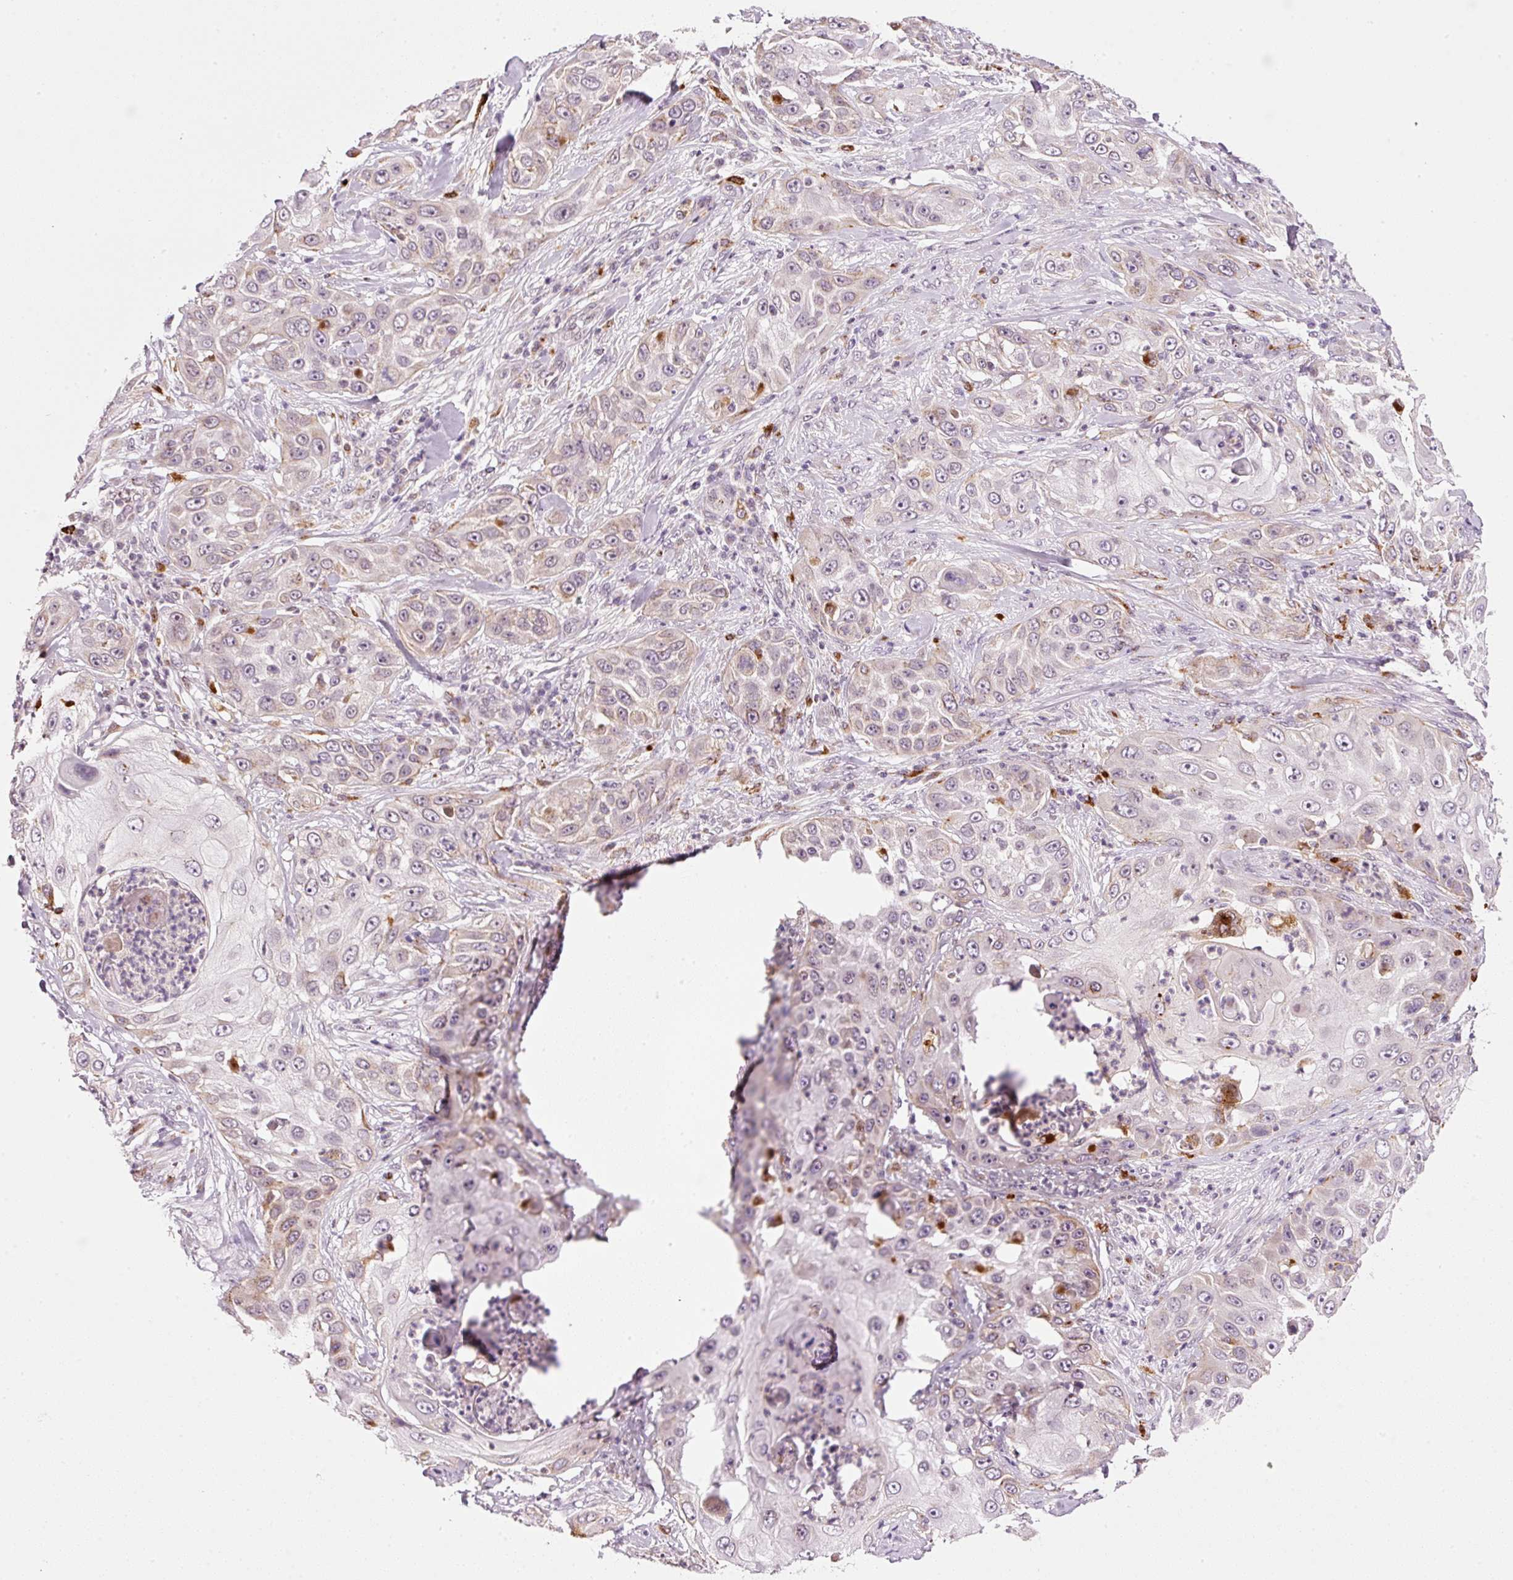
{"staining": {"intensity": "weak", "quantity": "<25%", "location": "cytoplasmic/membranous"}, "tissue": "skin cancer", "cell_type": "Tumor cells", "image_type": "cancer", "snomed": [{"axis": "morphology", "description": "Squamous cell carcinoma, NOS"}, {"axis": "topography", "description": "Skin"}], "caption": "An image of skin cancer (squamous cell carcinoma) stained for a protein reveals no brown staining in tumor cells. Brightfield microscopy of immunohistochemistry stained with DAB (3,3'-diaminobenzidine) (brown) and hematoxylin (blue), captured at high magnification.", "gene": "ZNF639", "patient": {"sex": "female", "age": 44}}